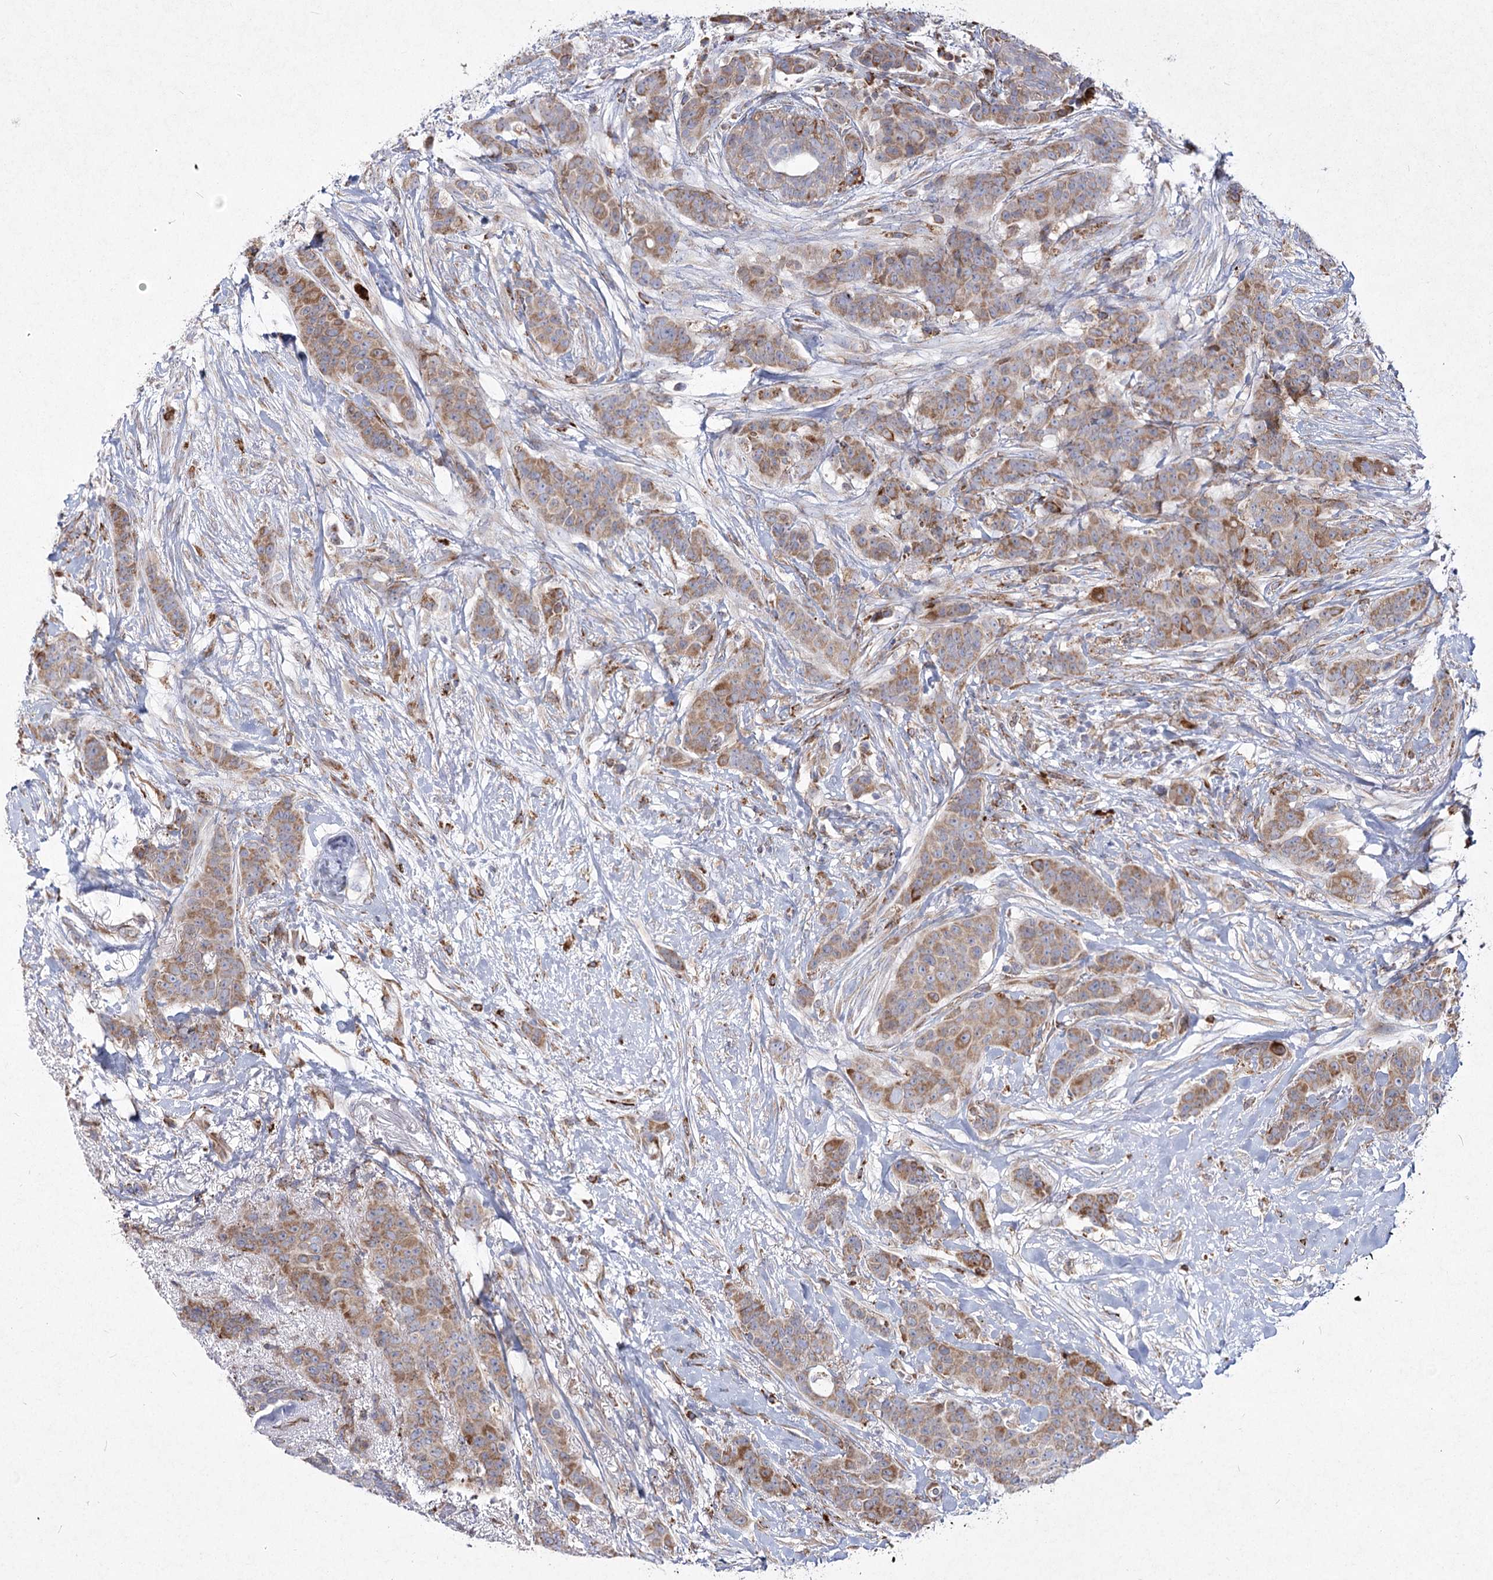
{"staining": {"intensity": "moderate", "quantity": ">75%", "location": "cytoplasmic/membranous"}, "tissue": "breast cancer", "cell_type": "Tumor cells", "image_type": "cancer", "snomed": [{"axis": "morphology", "description": "Duct carcinoma"}, {"axis": "topography", "description": "Breast"}], "caption": "Breast cancer stained for a protein demonstrates moderate cytoplasmic/membranous positivity in tumor cells. The staining is performed using DAB brown chromogen to label protein expression. The nuclei are counter-stained blue using hematoxylin.", "gene": "NHLRC2", "patient": {"sex": "female", "age": 40}}